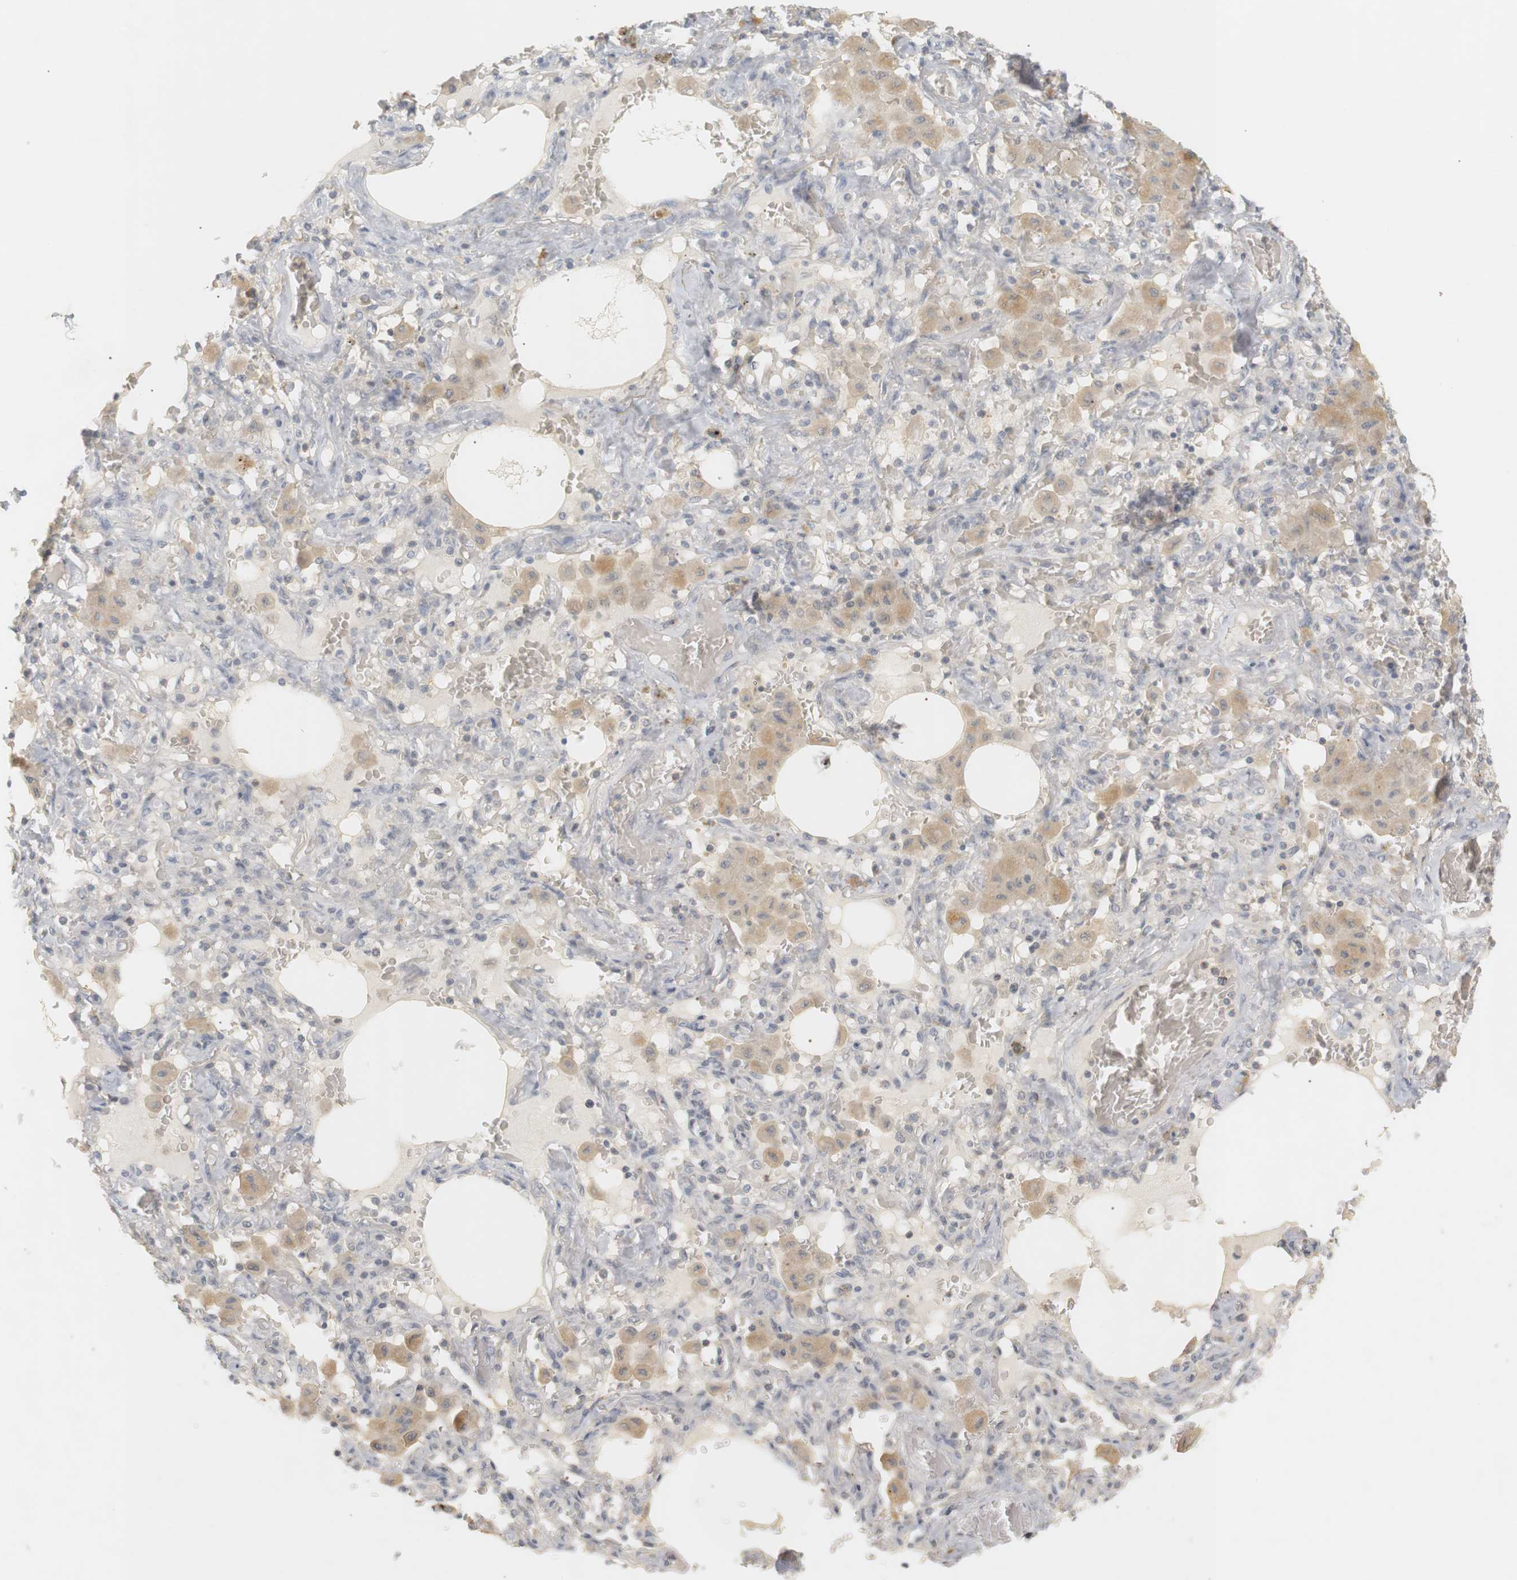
{"staining": {"intensity": "negative", "quantity": "none", "location": "none"}, "tissue": "lung cancer", "cell_type": "Tumor cells", "image_type": "cancer", "snomed": [{"axis": "morphology", "description": "Squamous cell carcinoma, NOS"}, {"axis": "topography", "description": "Lung"}], "caption": "Tumor cells show no significant staining in lung cancer (squamous cell carcinoma).", "gene": "RTN3", "patient": {"sex": "female", "age": 47}}